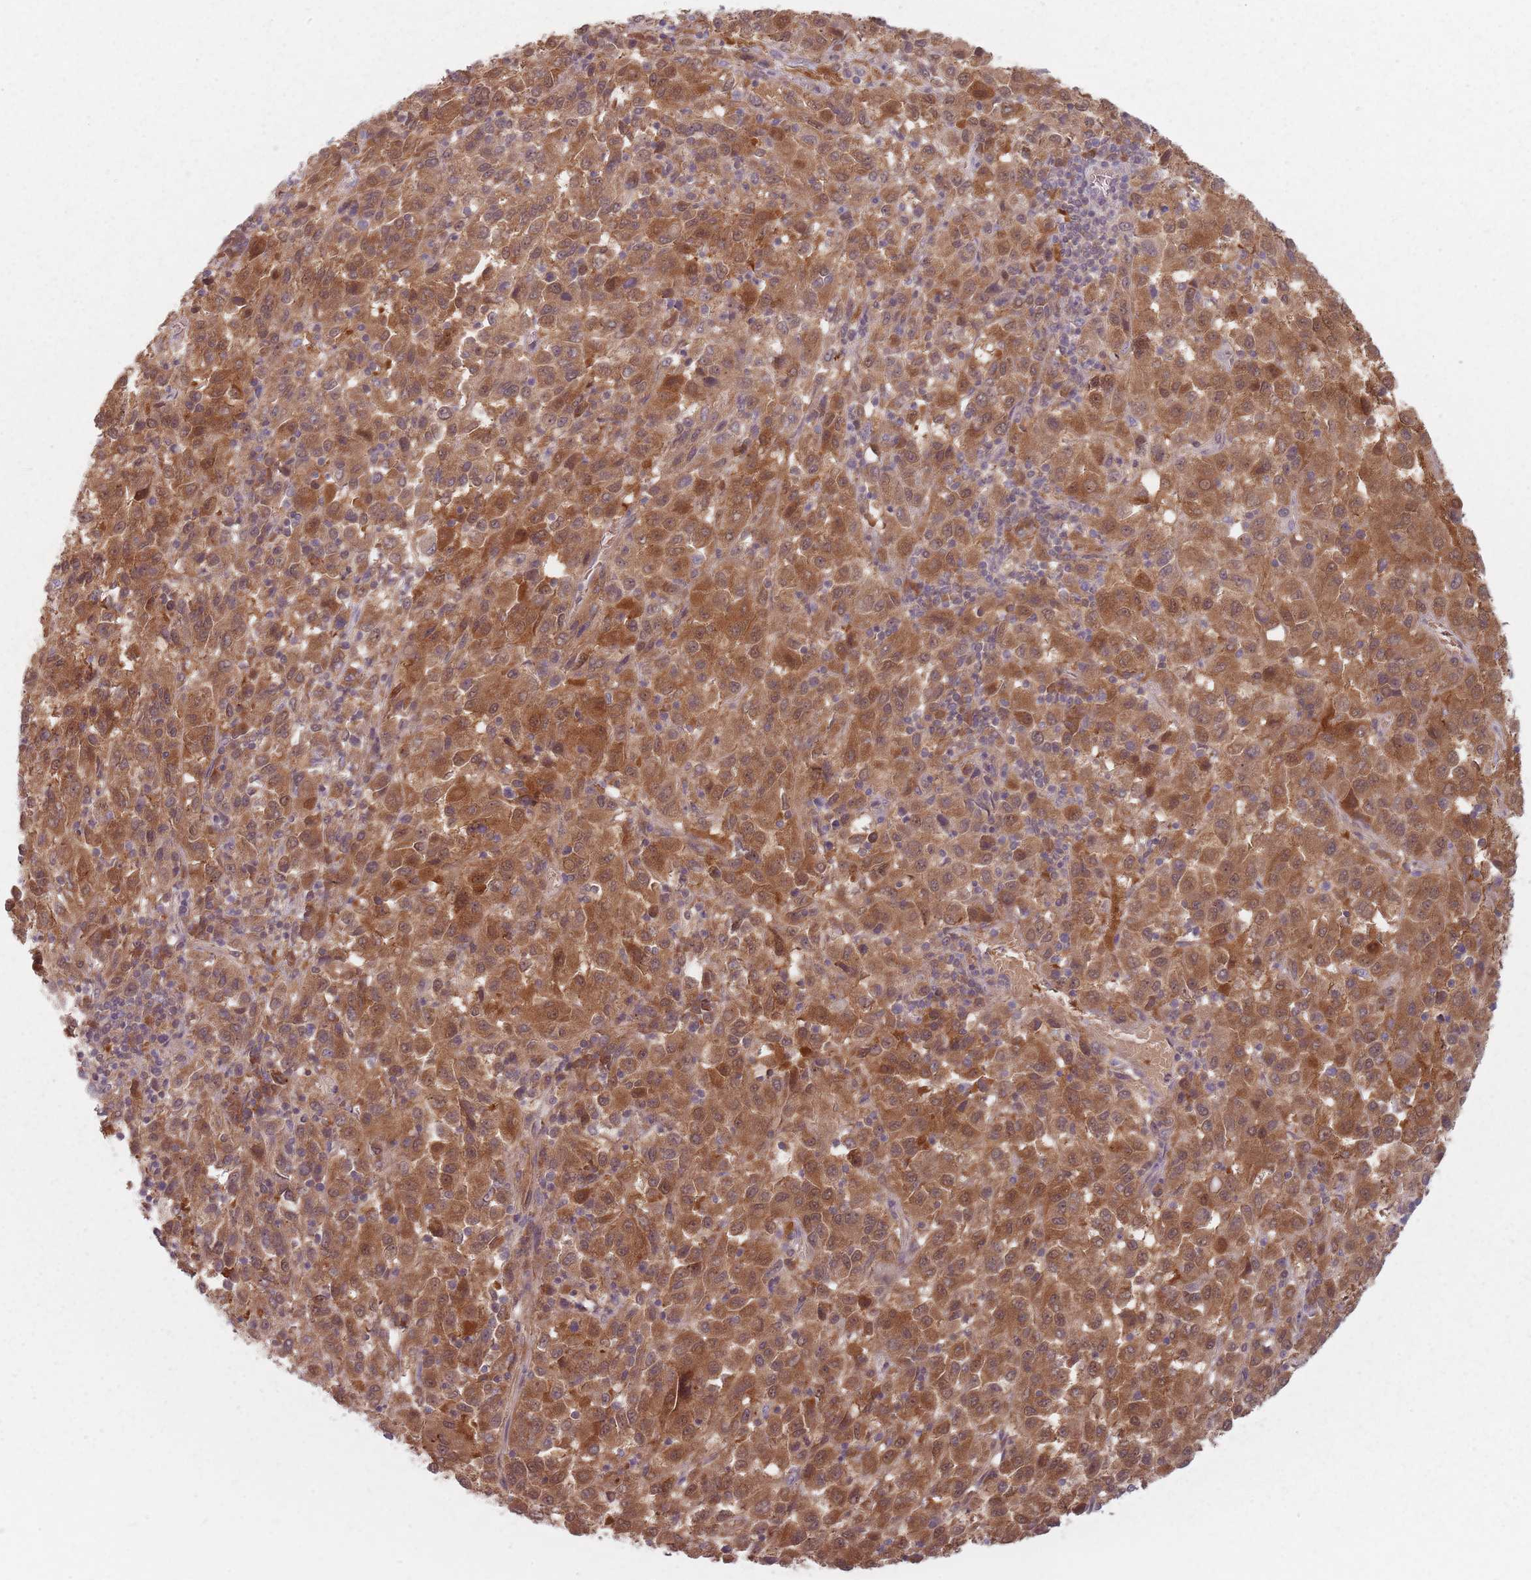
{"staining": {"intensity": "moderate", "quantity": ">75%", "location": "cytoplasmic/membranous,nuclear"}, "tissue": "melanoma", "cell_type": "Tumor cells", "image_type": "cancer", "snomed": [{"axis": "morphology", "description": "Malignant melanoma, Metastatic site"}, {"axis": "topography", "description": "Lung"}], "caption": "Protein expression analysis of malignant melanoma (metastatic site) reveals moderate cytoplasmic/membranous and nuclear staining in about >75% of tumor cells. The staining was performed using DAB, with brown indicating positive protein expression. Nuclei are stained blue with hematoxylin.", "gene": "NAXE", "patient": {"sex": "male", "age": 64}}